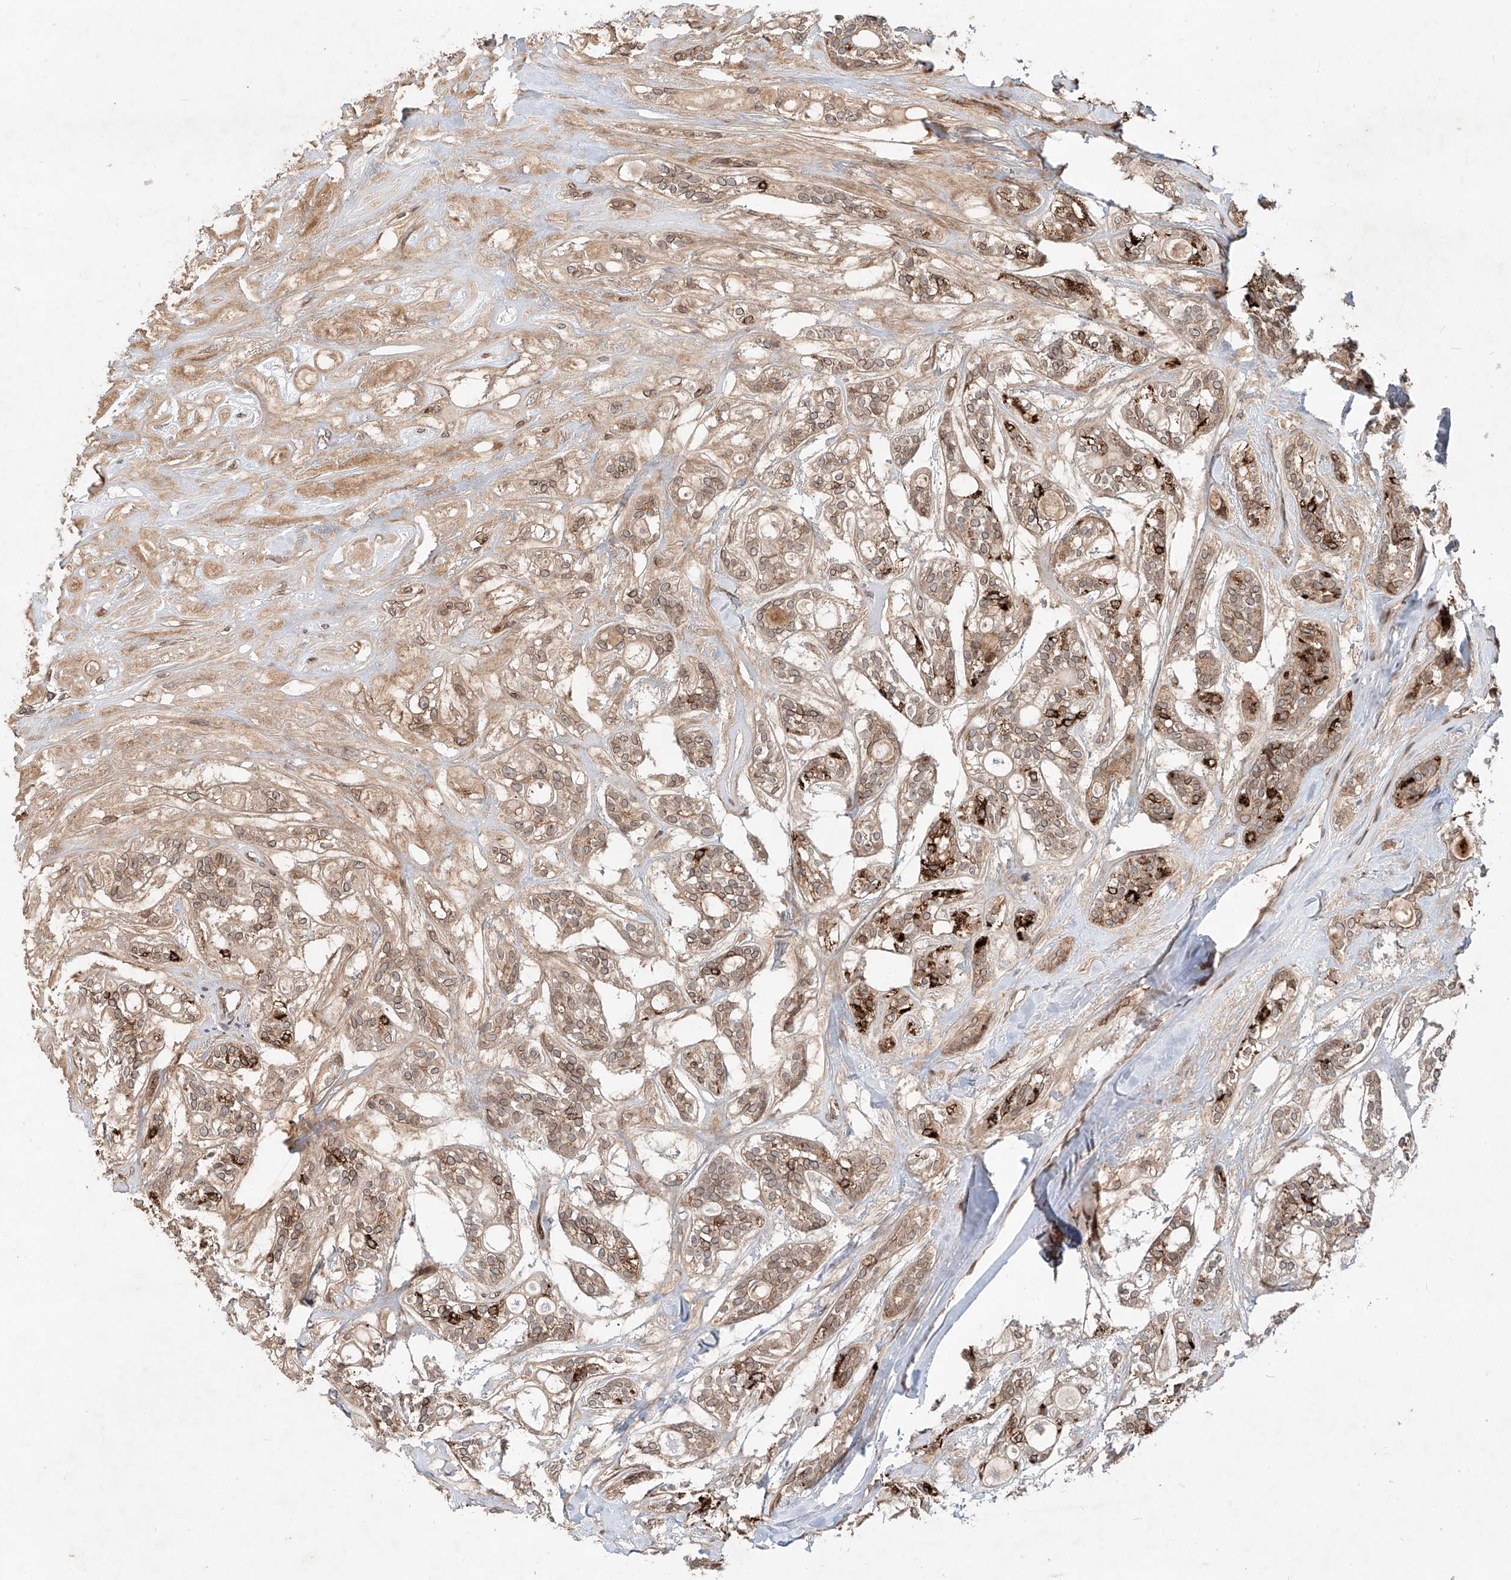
{"staining": {"intensity": "strong", "quantity": "<25%", "location": "cytoplasmic/membranous"}, "tissue": "head and neck cancer", "cell_type": "Tumor cells", "image_type": "cancer", "snomed": [{"axis": "morphology", "description": "Adenocarcinoma, NOS"}, {"axis": "topography", "description": "Head-Neck"}], "caption": "Brown immunohistochemical staining in head and neck cancer displays strong cytoplasmic/membranous positivity in about <25% of tumor cells.", "gene": "SASH1", "patient": {"sex": "male", "age": 66}}